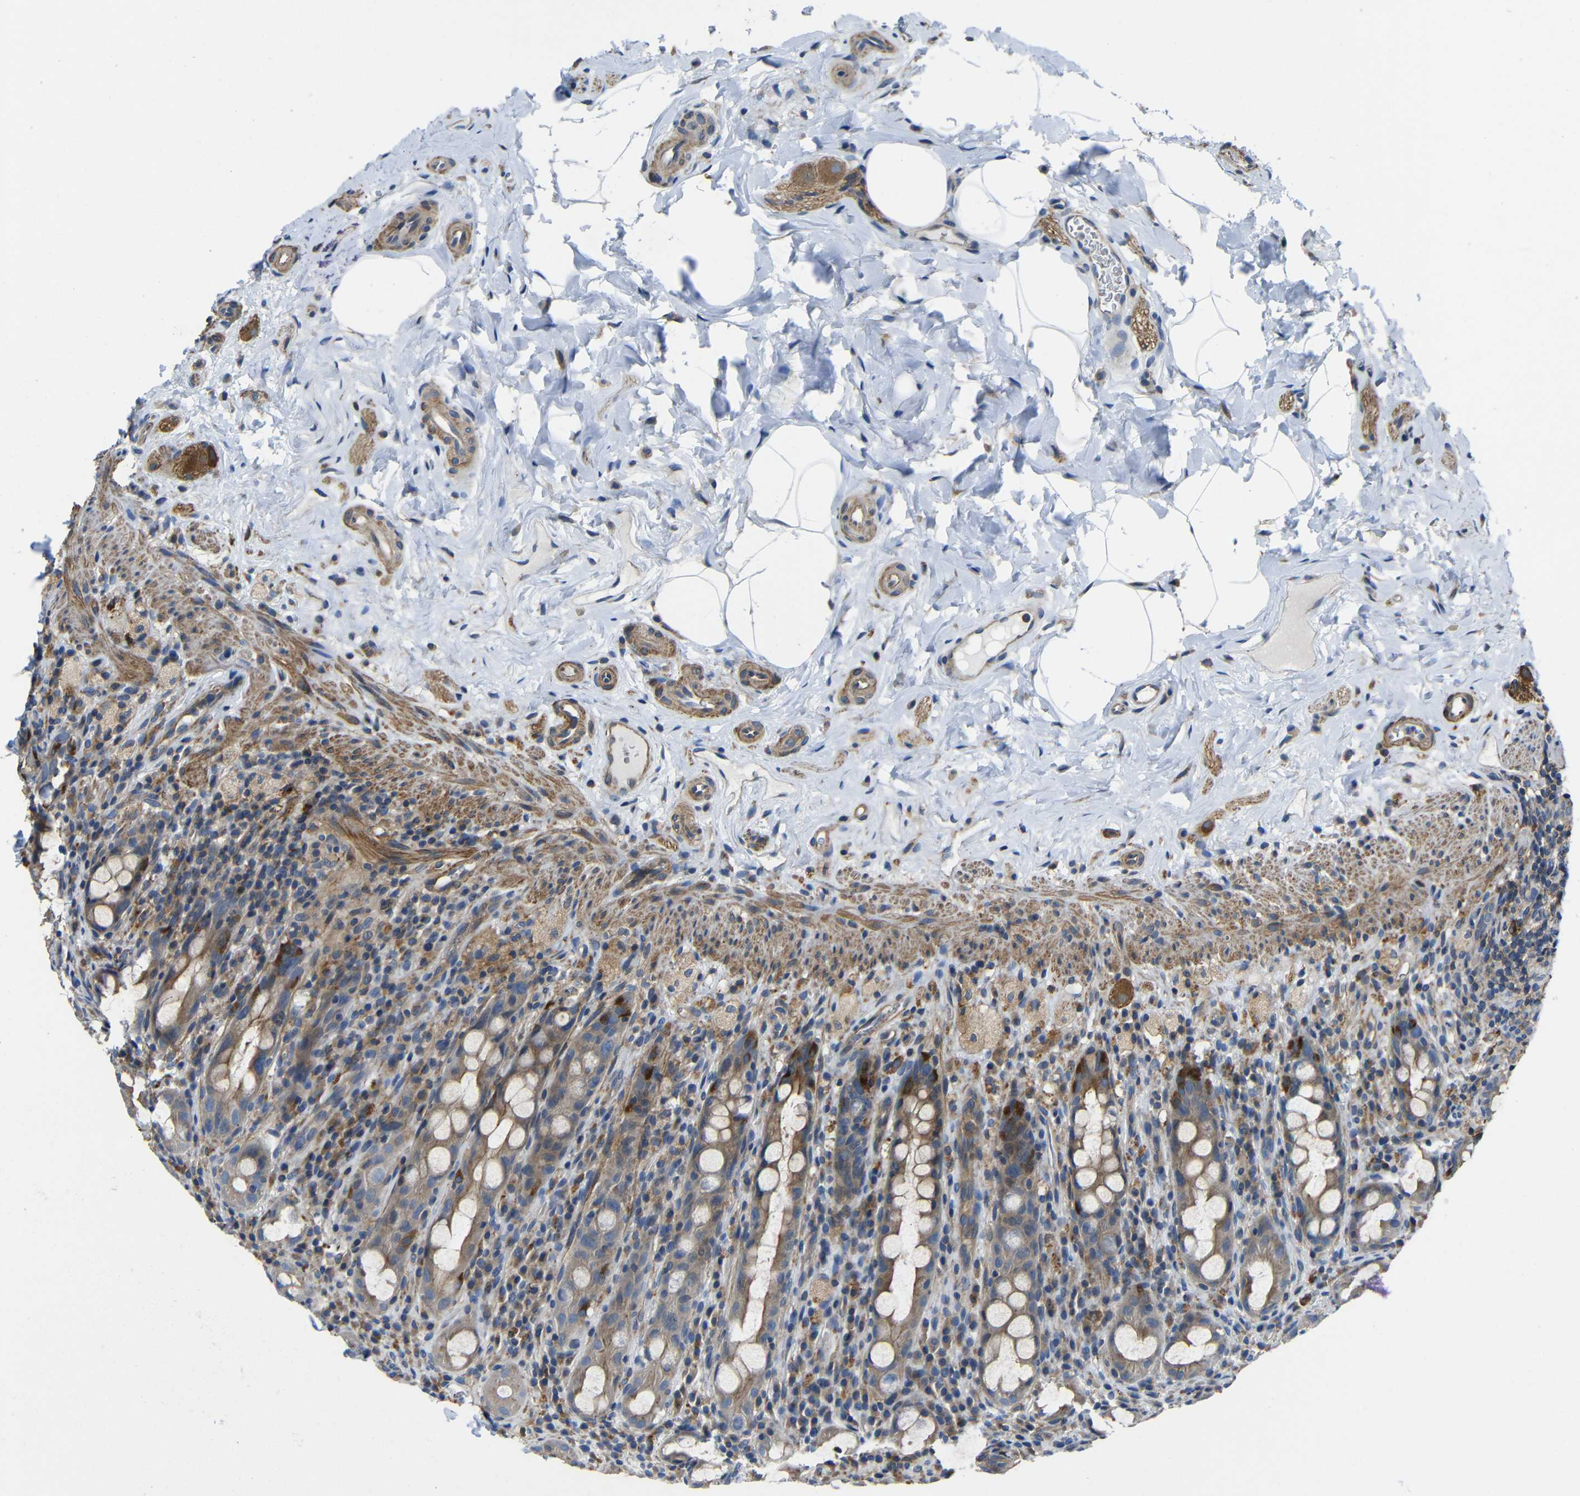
{"staining": {"intensity": "moderate", "quantity": ">75%", "location": "cytoplasmic/membranous"}, "tissue": "rectum", "cell_type": "Glandular cells", "image_type": "normal", "snomed": [{"axis": "morphology", "description": "Normal tissue, NOS"}, {"axis": "topography", "description": "Rectum"}], "caption": "This is an image of immunohistochemistry staining of normal rectum, which shows moderate staining in the cytoplasmic/membranous of glandular cells.", "gene": "GDI1", "patient": {"sex": "male", "age": 44}}